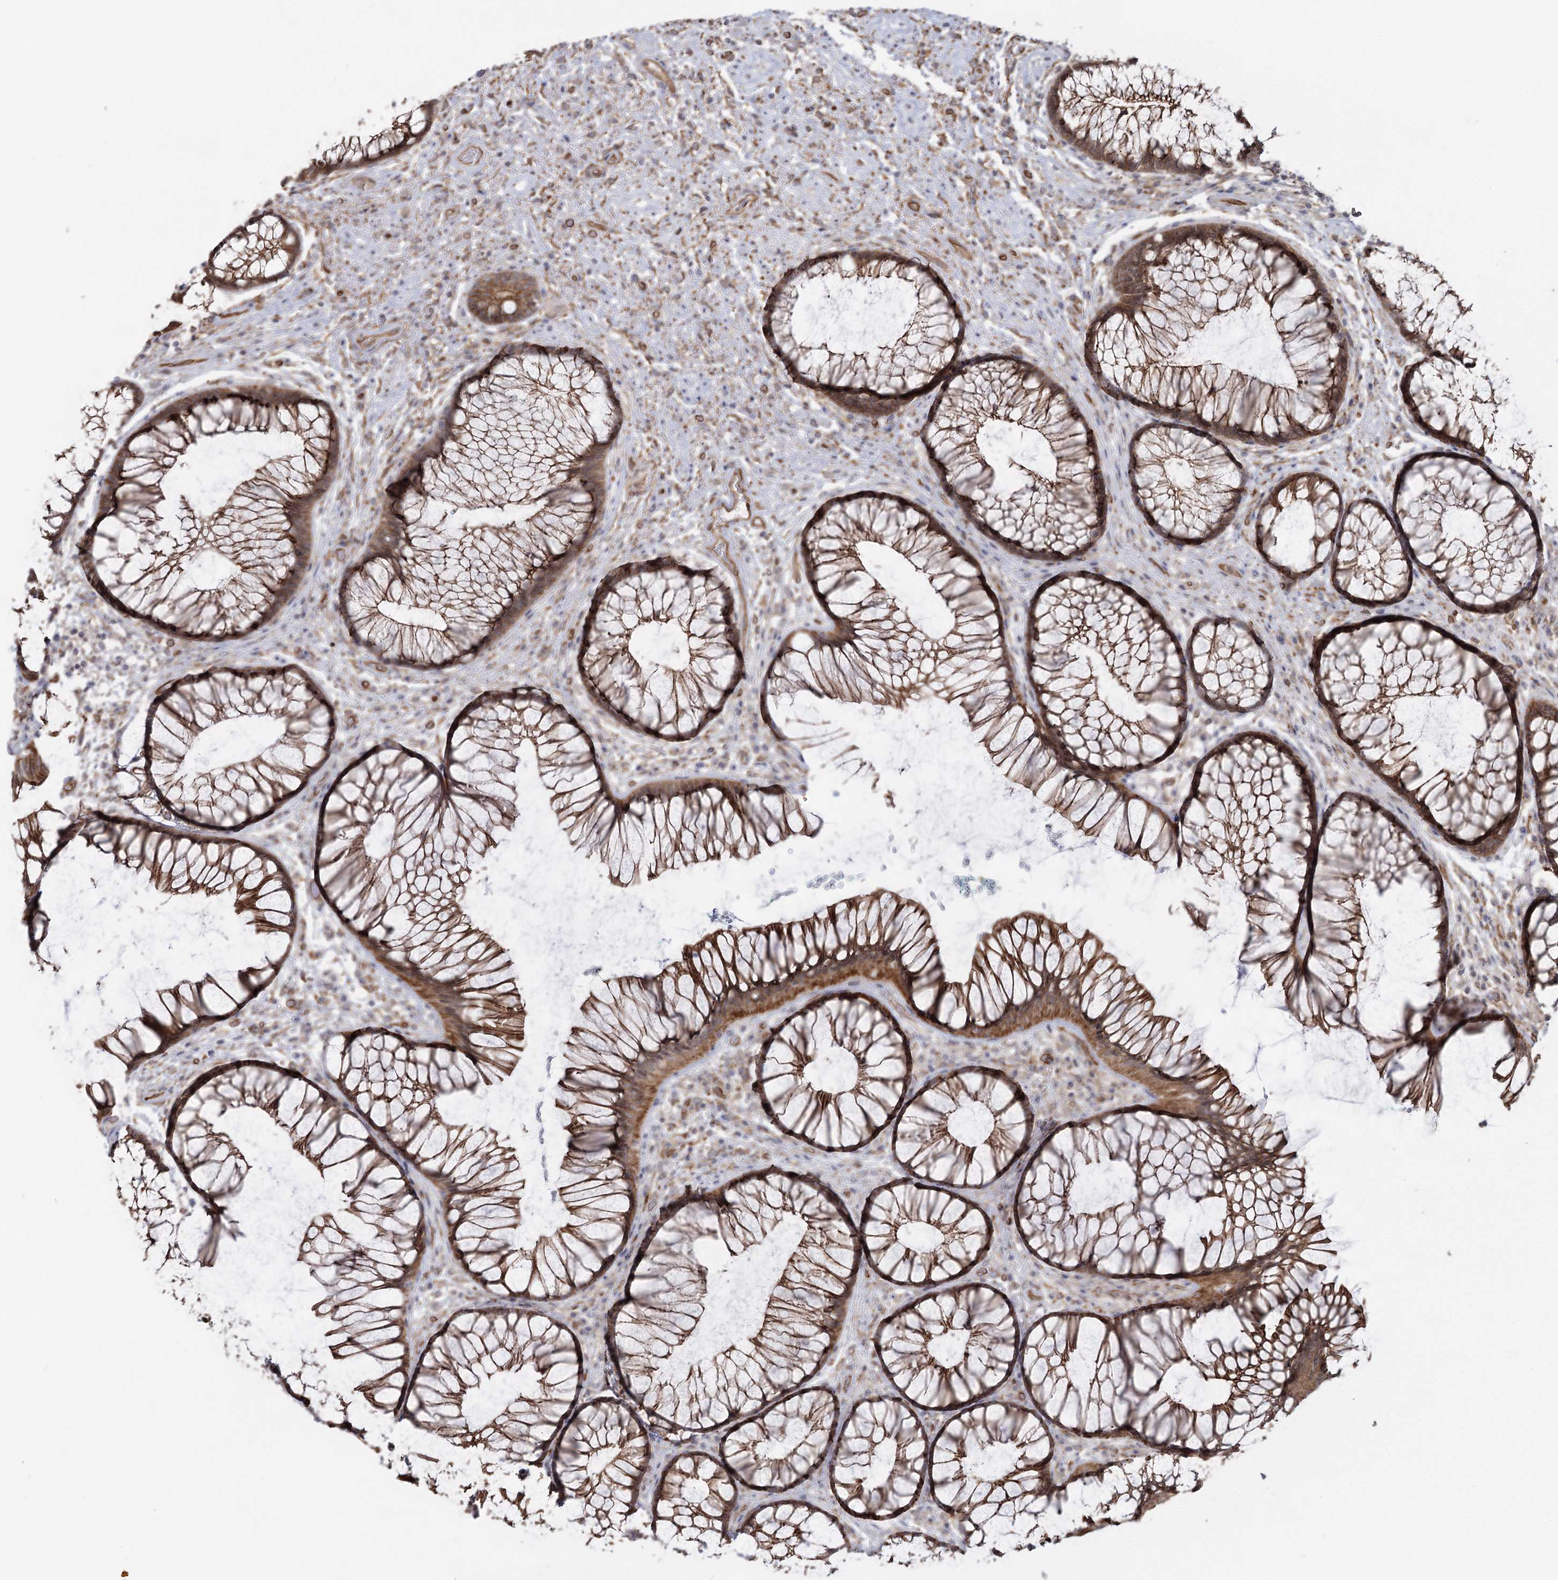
{"staining": {"intensity": "moderate", "quantity": ">75%", "location": "cytoplasmic/membranous"}, "tissue": "rectum", "cell_type": "Glandular cells", "image_type": "normal", "snomed": [{"axis": "morphology", "description": "Normal tissue, NOS"}, {"axis": "topography", "description": "Rectum"}], "caption": "Rectum stained for a protein (brown) shows moderate cytoplasmic/membranous positive expression in about >75% of glandular cells.", "gene": "RPP14", "patient": {"sex": "male", "age": 51}}